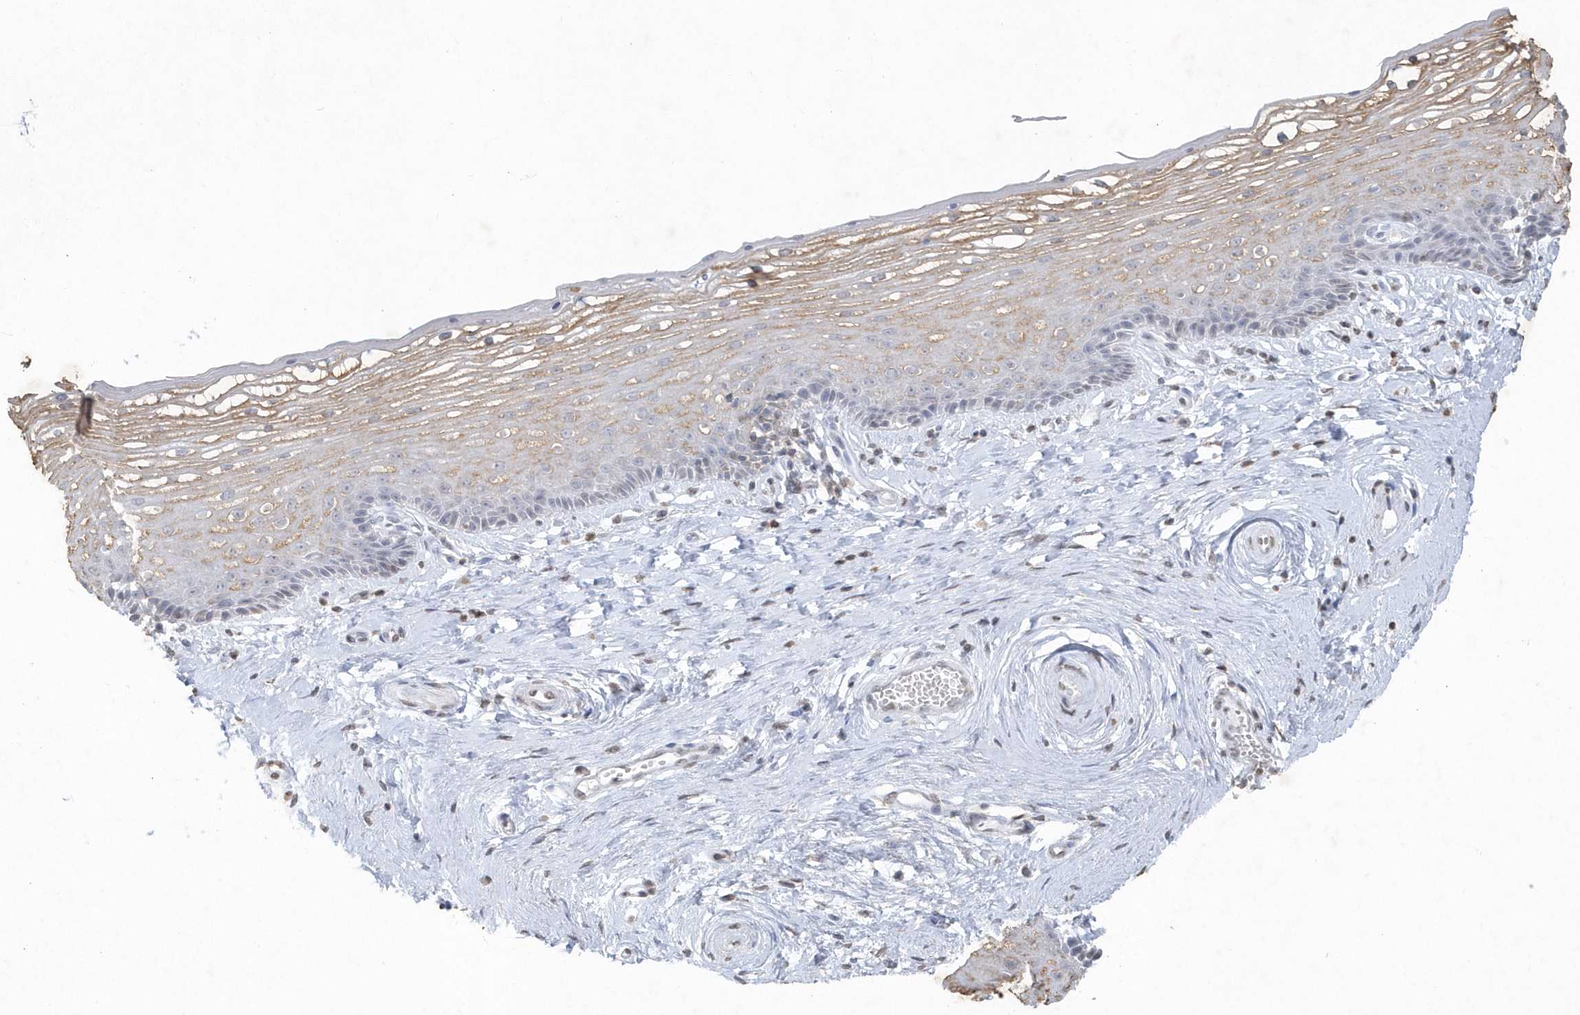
{"staining": {"intensity": "weak", "quantity": "25%-75%", "location": "cytoplasmic/membranous"}, "tissue": "vagina", "cell_type": "Squamous epithelial cells", "image_type": "normal", "snomed": [{"axis": "morphology", "description": "Normal tissue, NOS"}, {"axis": "topography", "description": "Vagina"}], "caption": "Weak cytoplasmic/membranous staining for a protein is seen in approximately 25%-75% of squamous epithelial cells of unremarkable vagina using immunohistochemistry (IHC).", "gene": "PDCD1", "patient": {"sex": "female", "age": 46}}